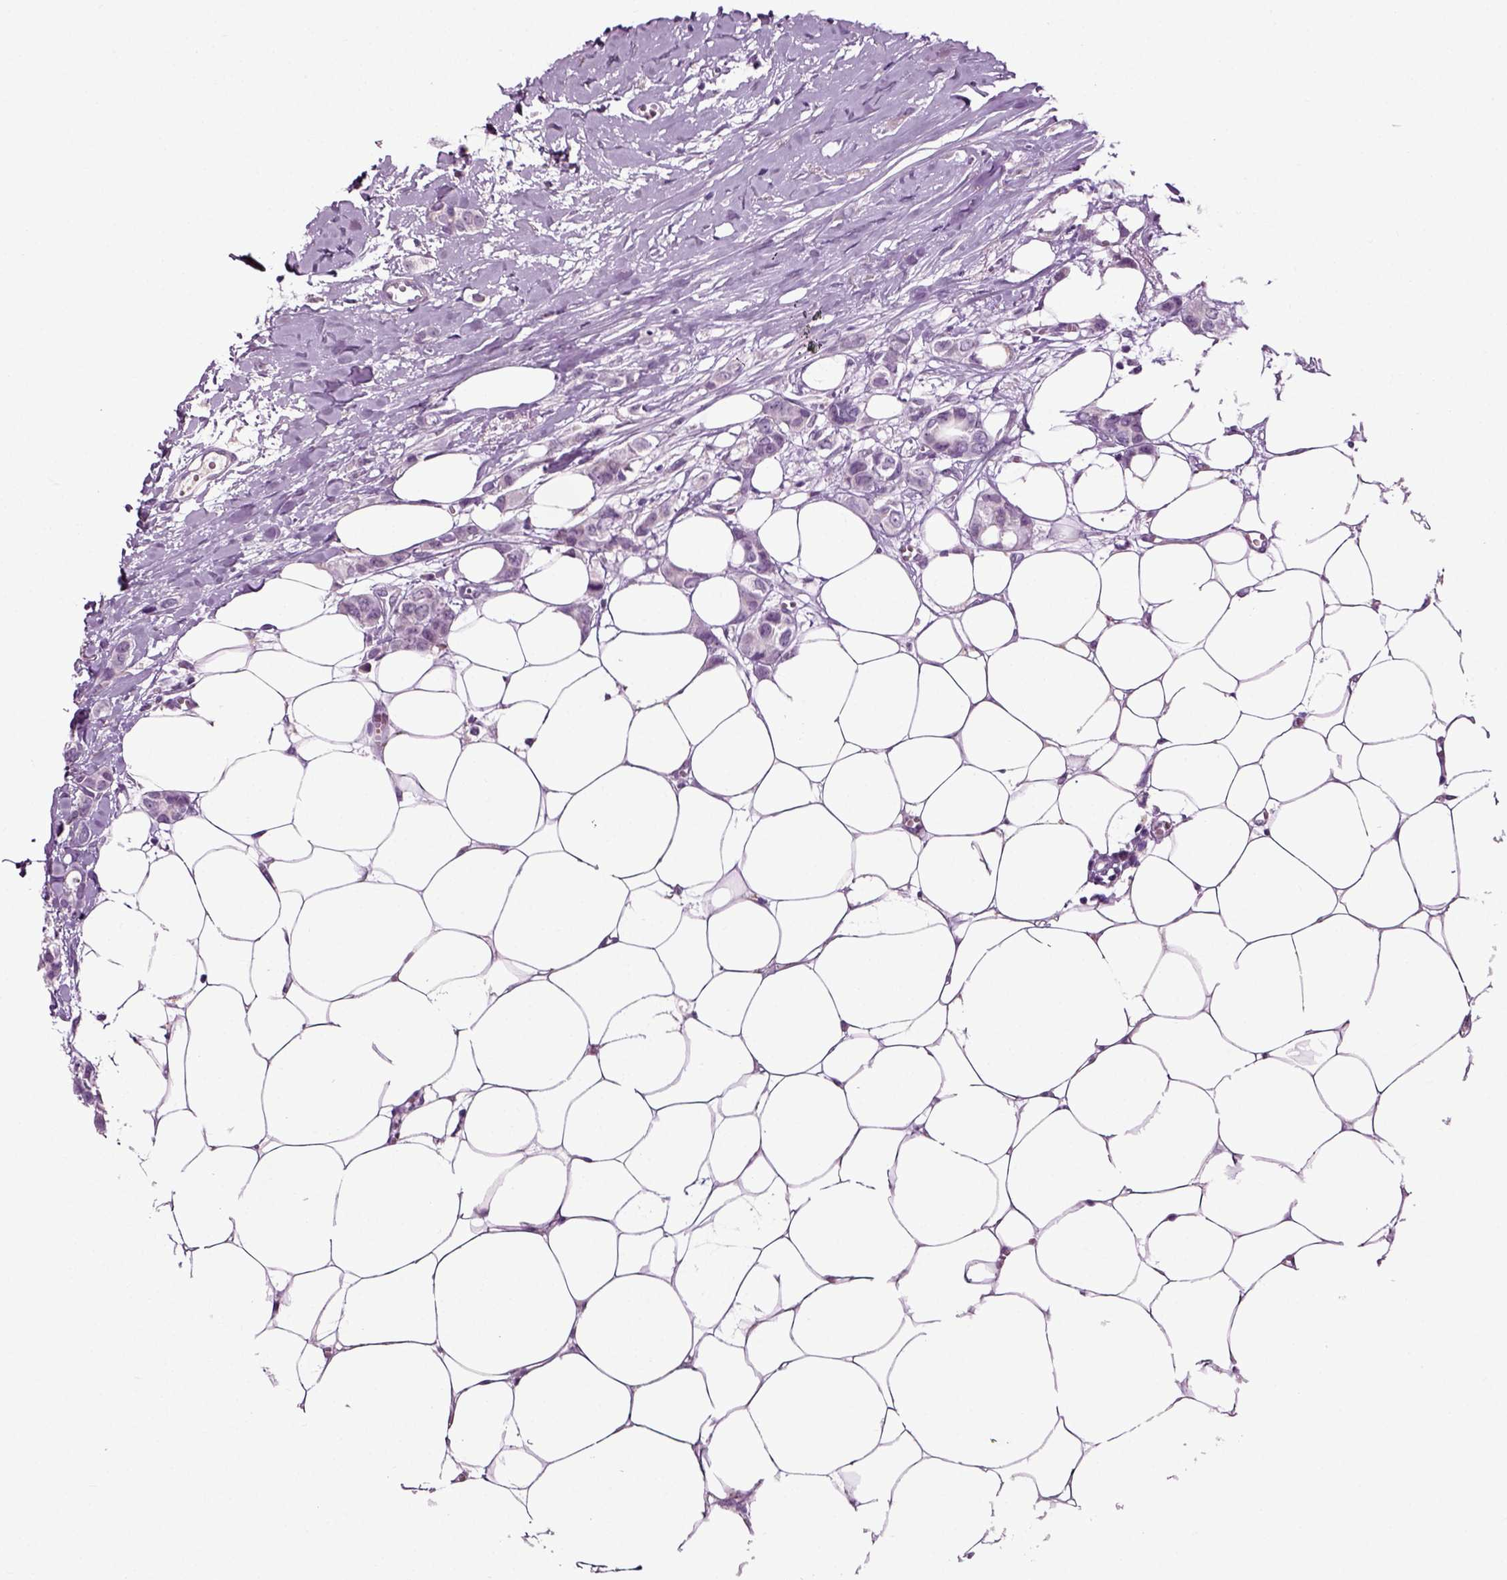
{"staining": {"intensity": "negative", "quantity": "none", "location": "none"}, "tissue": "breast cancer", "cell_type": "Tumor cells", "image_type": "cancer", "snomed": [{"axis": "morphology", "description": "Duct carcinoma"}, {"axis": "topography", "description": "Breast"}], "caption": "This image is of breast cancer stained with immunohistochemistry to label a protein in brown with the nuclei are counter-stained blue. There is no expression in tumor cells.", "gene": "SPATA17", "patient": {"sex": "female", "age": 85}}